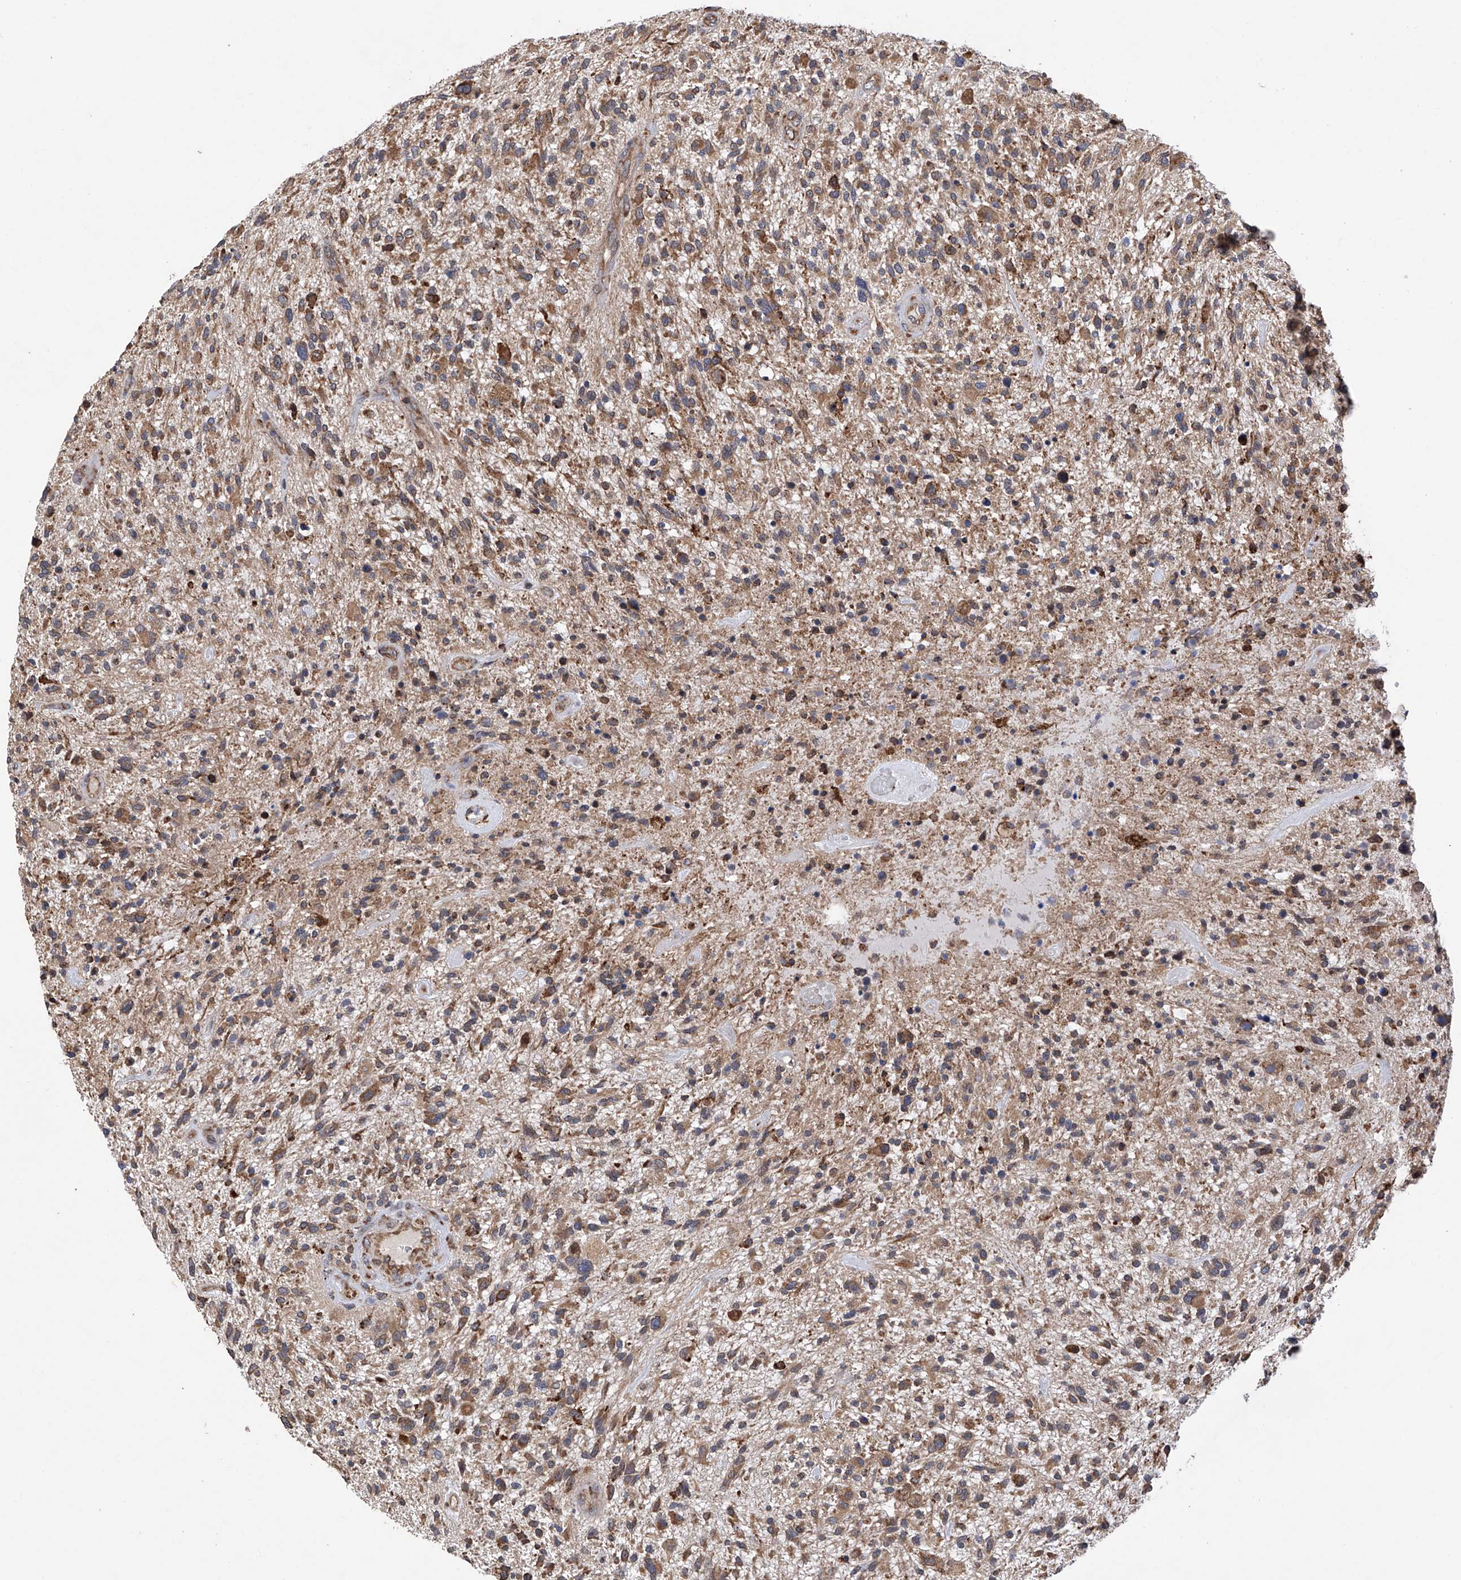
{"staining": {"intensity": "moderate", "quantity": ">75%", "location": "cytoplasmic/membranous"}, "tissue": "glioma", "cell_type": "Tumor cells", "image_type": "cancer", "snomed": [{"axis": "morphology", "description": "Glioma, malignant, High grade"}, {"axis": "topography", "description": "Brain"}], "caption": "Human malignant glioma (high-grade) stained for a protein (brown) shows moderate cytoplasmic/membranous positive staining in about >75% of tumor cells.", "gene": "DNAH8", "patient": {"sex": "male", "age": 47}}